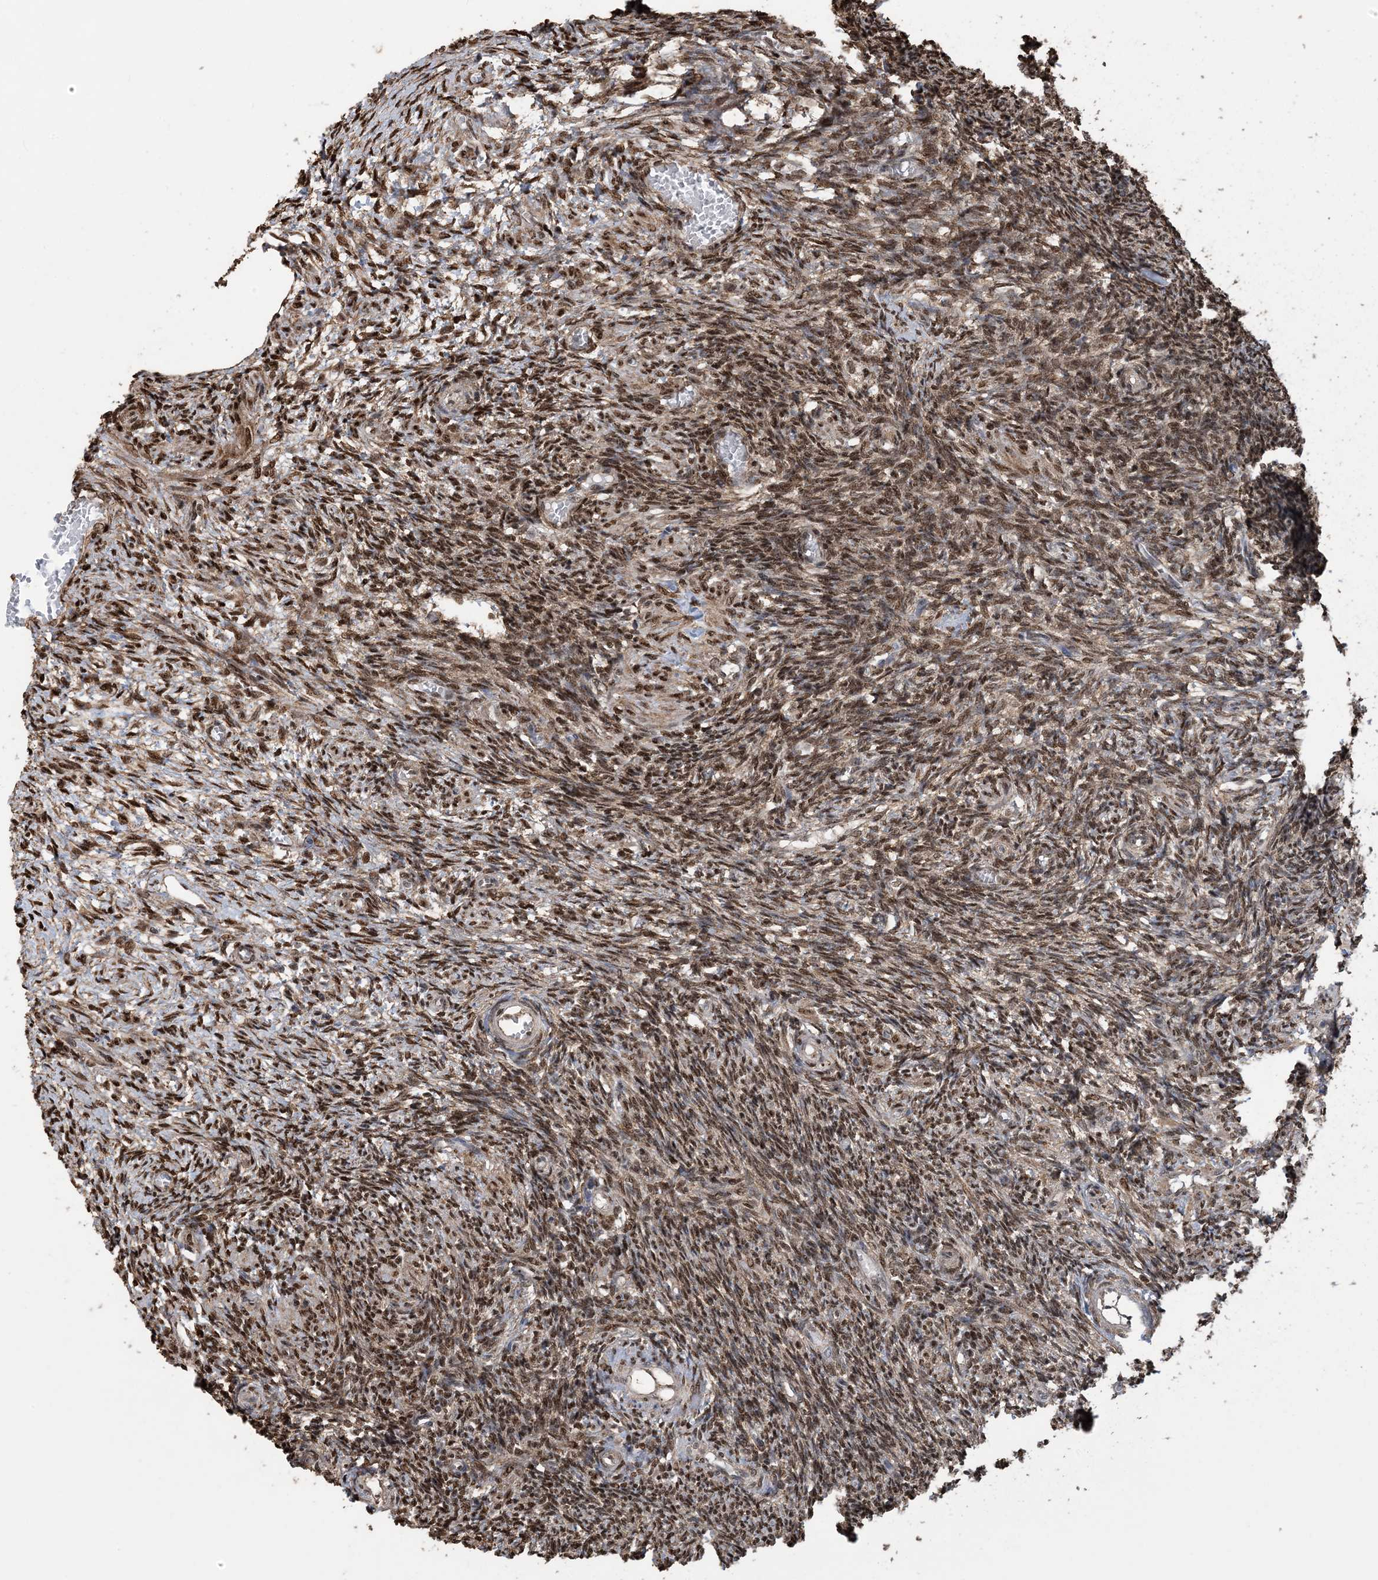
{"staining": {"intensity": "moderate", "quantity": ">75%", "location": "nuclear"}, "tissue": "ovary", "cell_type": "Ovarian stroma cells", "image_type": "normal", "snomed": [{"axis": "morphology", "description": "Normal tissue, NOS"}, {"axis": "topography", "description": "Ovary"}], "caption": "Immunohistochemical staining of normal ovary demonstrates medium levels of moderate nuclear expression in about >75% of ovarian stroma cells.", "gene": "HSPA1A", "patient": {"sex": "female", "age": 27}}